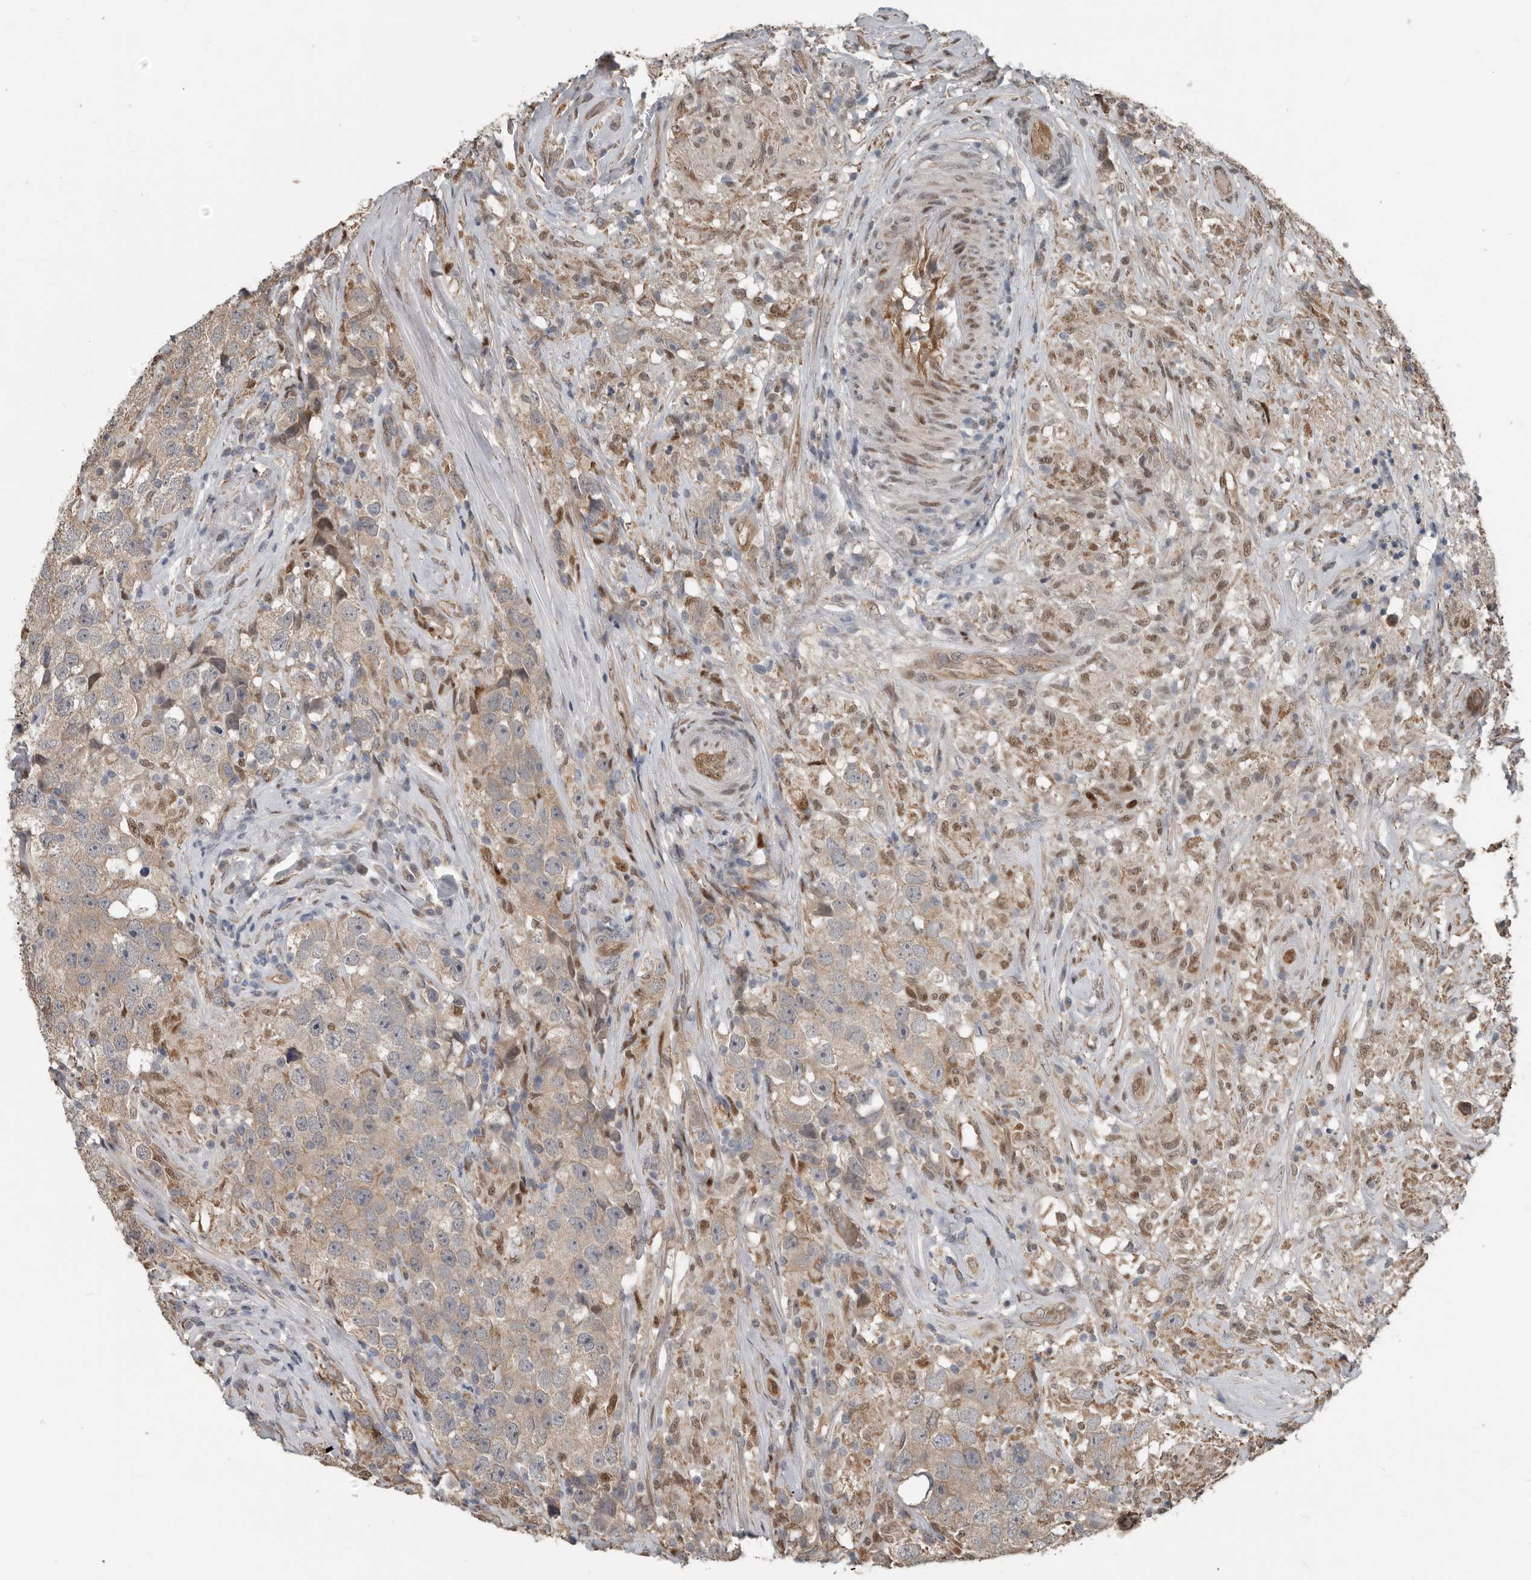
{"staining": {"intensity": "weak", "quantity": ">75%", "location": "cytoplasmic/membranous"}, "tissue": "testis cancer", "cell_type": "Tumor cells", "image_type": "cancer", "snomed": [{"axis": "morphology", "description": "Seminoma, NOS"}, {"axis": "topography", "description": "Testis"}], "caption": "High-magnification brightfield microscopy of testis cancer (seminoma) stained with DAB (brown) and counterstained with hematoxylin (blue). tumor cells exhibit weak cytoplasmic/membranous staining is identified in about>75% of cells.", "gene": "YOD1", "patient": {"sex": "male", "age": 49}}